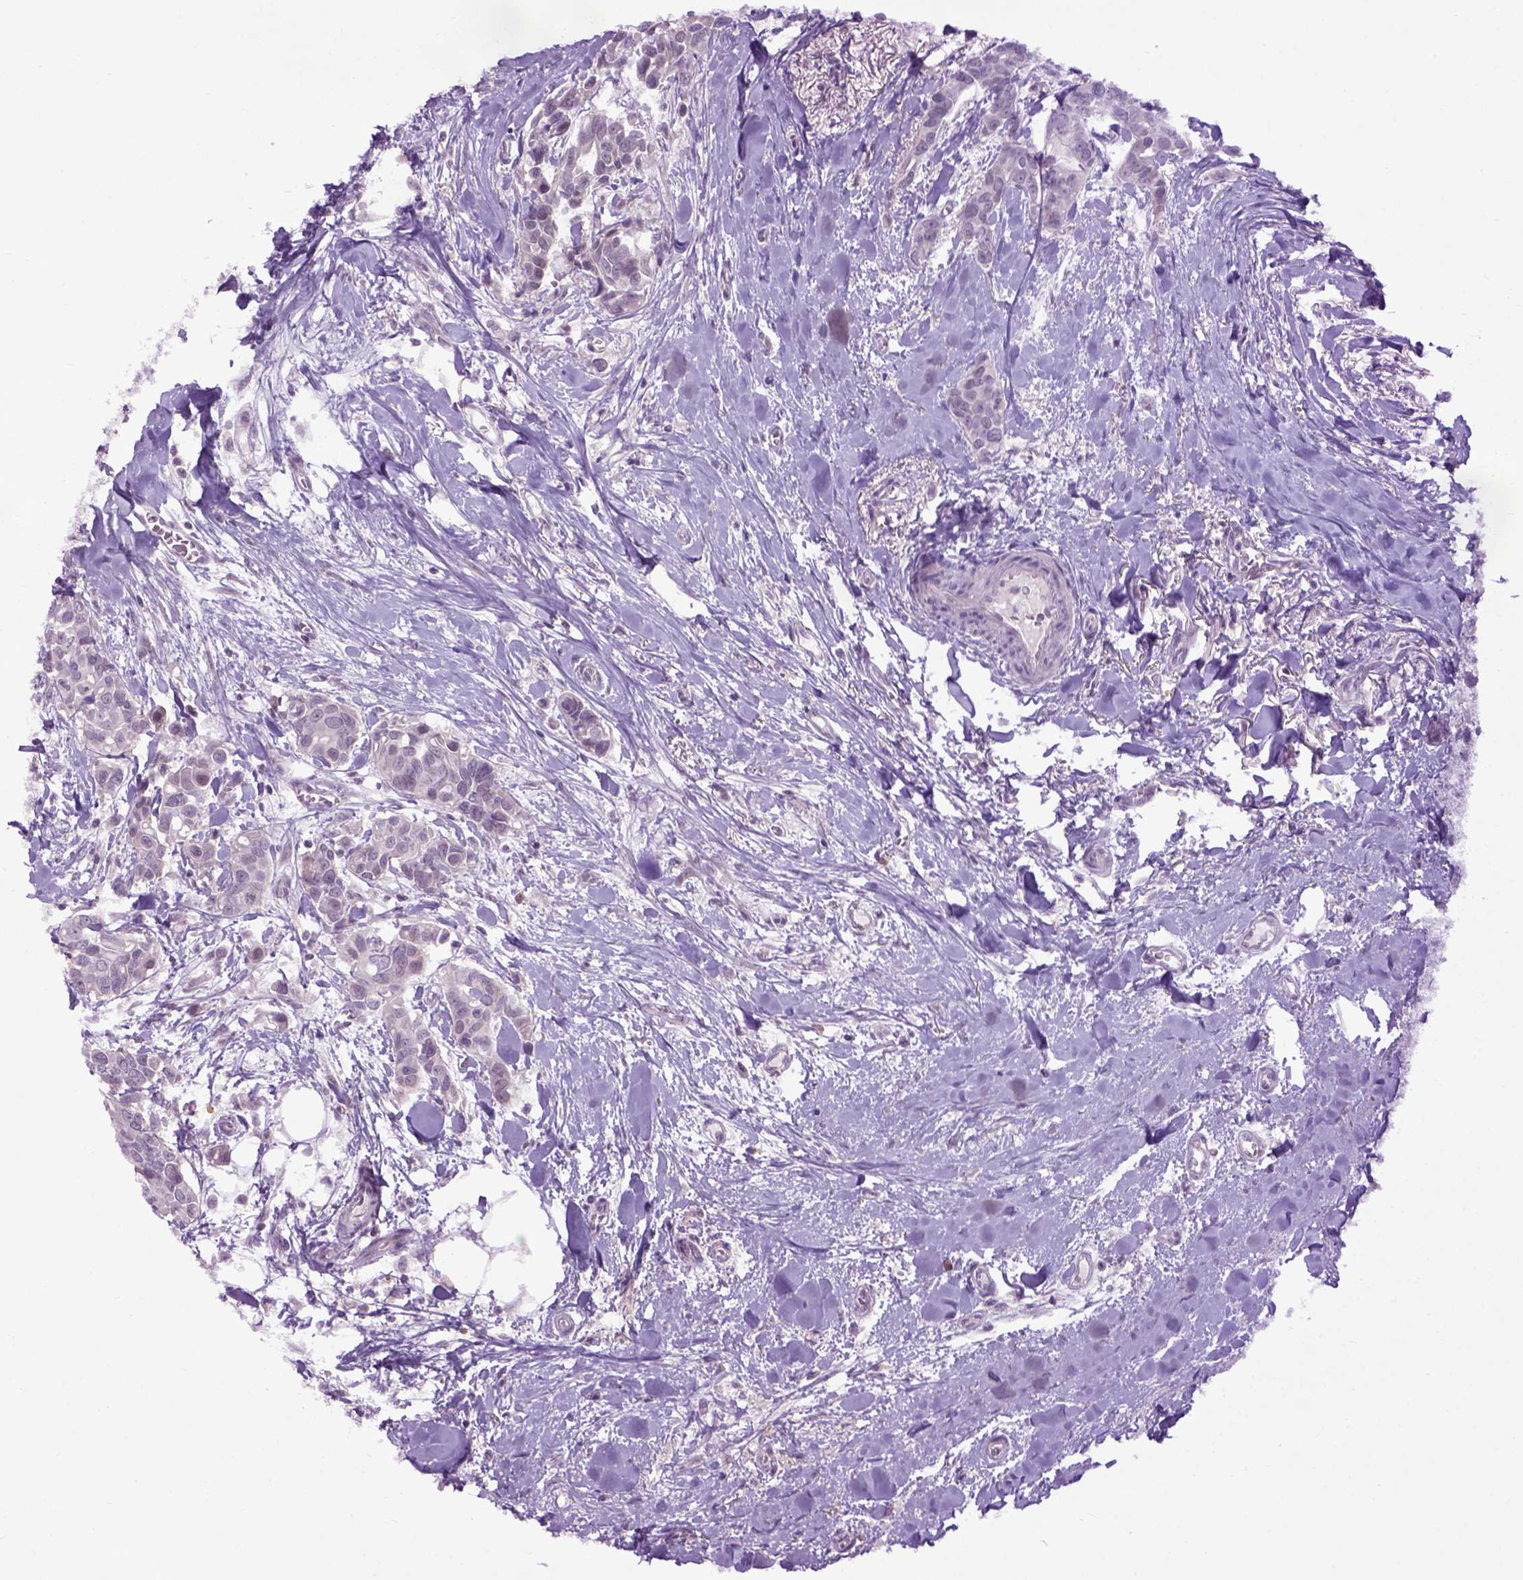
{"staining": {"intensity": "negative", "quantity": "none", "location": "none"}, "tissue": "breast cancer", "cell_type": "Tumor cells", "image_type": "cancer", "snomed": [{"axis": "morphology", "description": "Duct carcinoma"}, {"axis": "topography", "description": "Breast"}], "caption": "High power microscopy image of an IHC image of intraductal carcinoma (breast), revealing no significant expression in tumor cells.", "gene": "EMILIN3", "patient": {"sex": "female", "age": 54}}